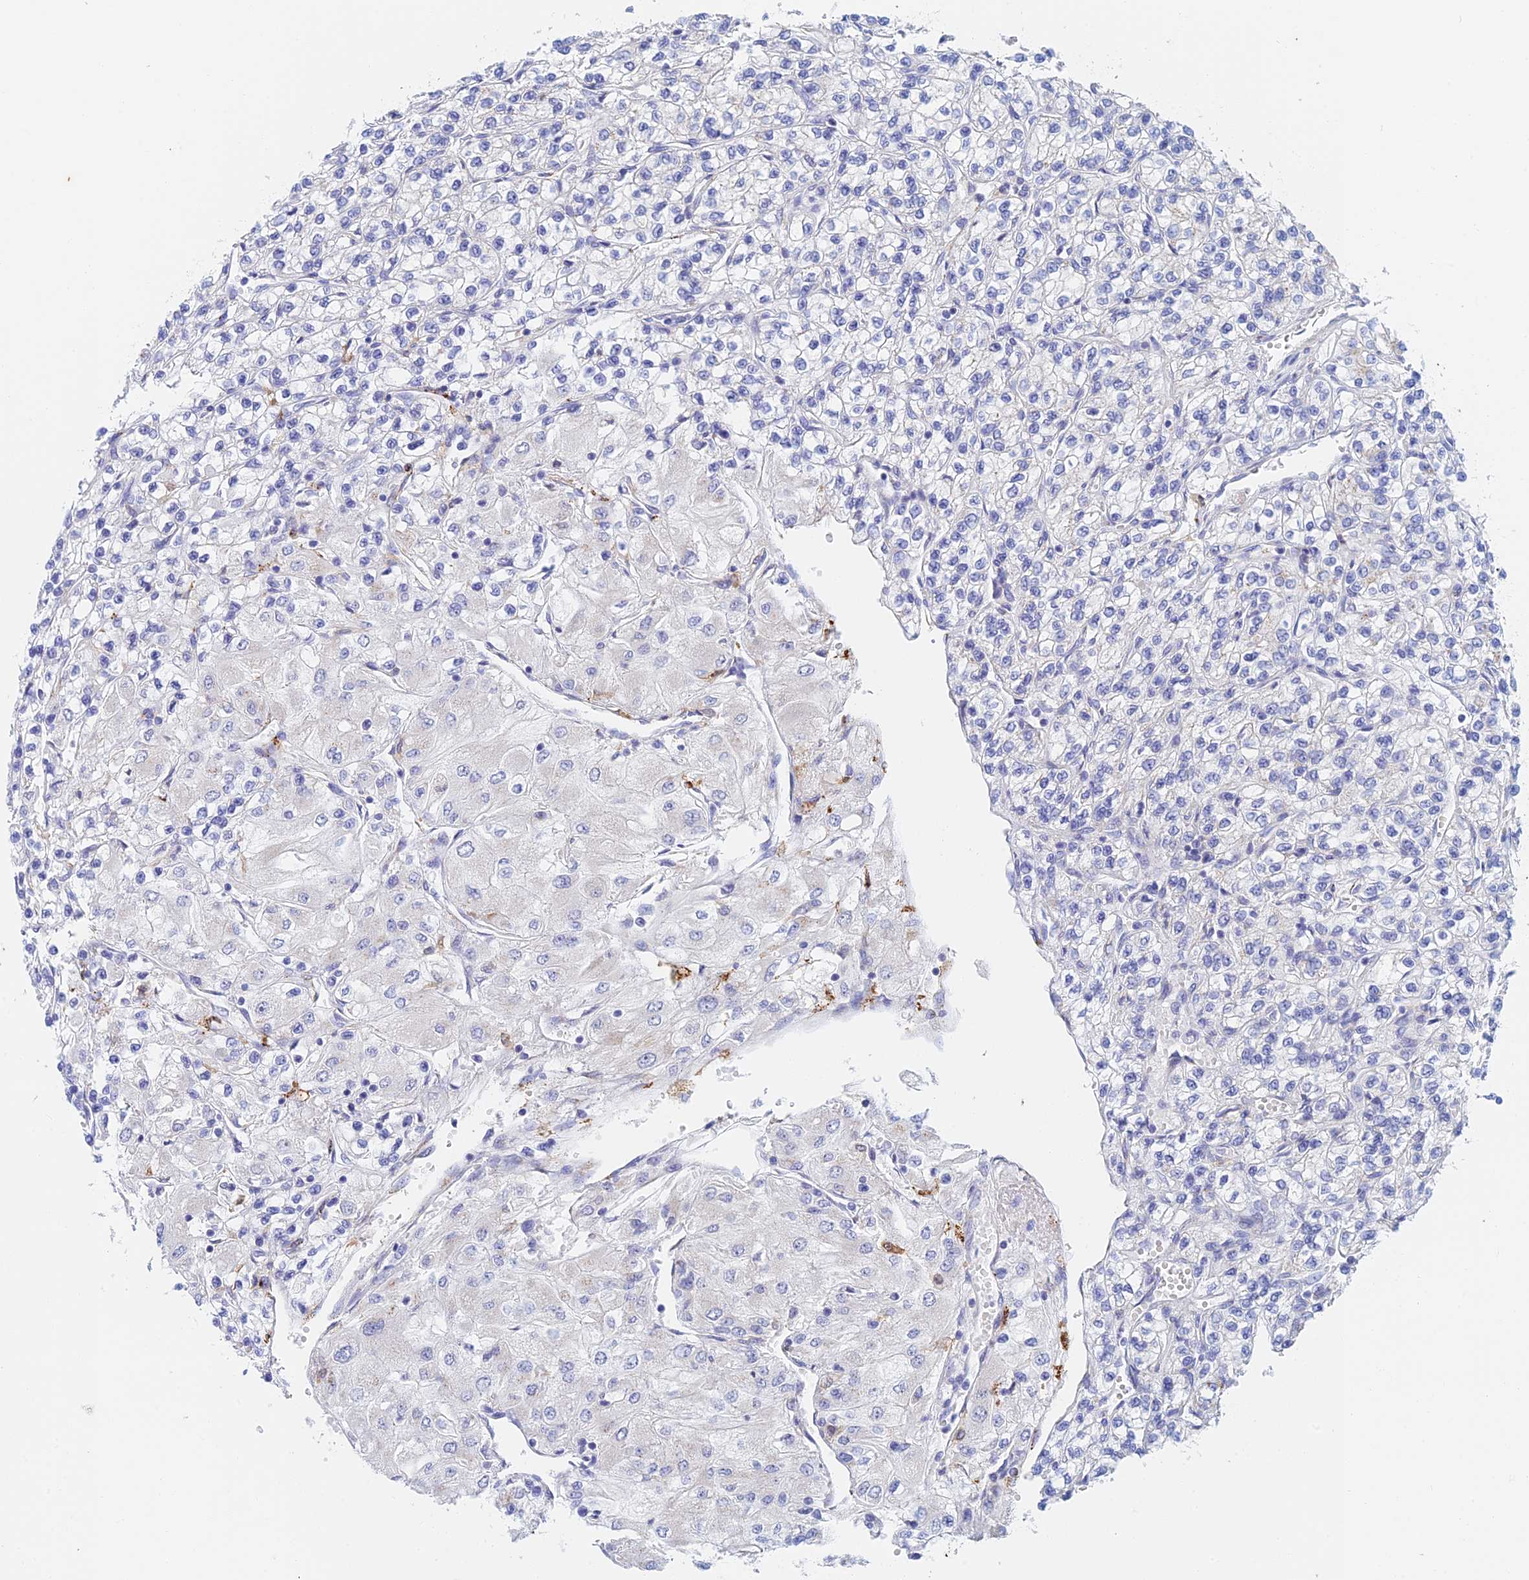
{"staining": {"intensity": "negative", "quantity": "none", "location": "none"}, "tissue": "renal cancer", "cell_type": "Tumor cells", "image_type": "cancer", "snomed": [{"axis": "morphology", "description": "Adenocarcinoma, NOS"}, {"axis": "topography", "description": "Kidney"}], "caption": "An image of renal adenocarcinoma stained for a protein shows no brown staining in tumor cells.", "gene": "SLC24A3", "patient": {"sex": "male", "age": 80}}